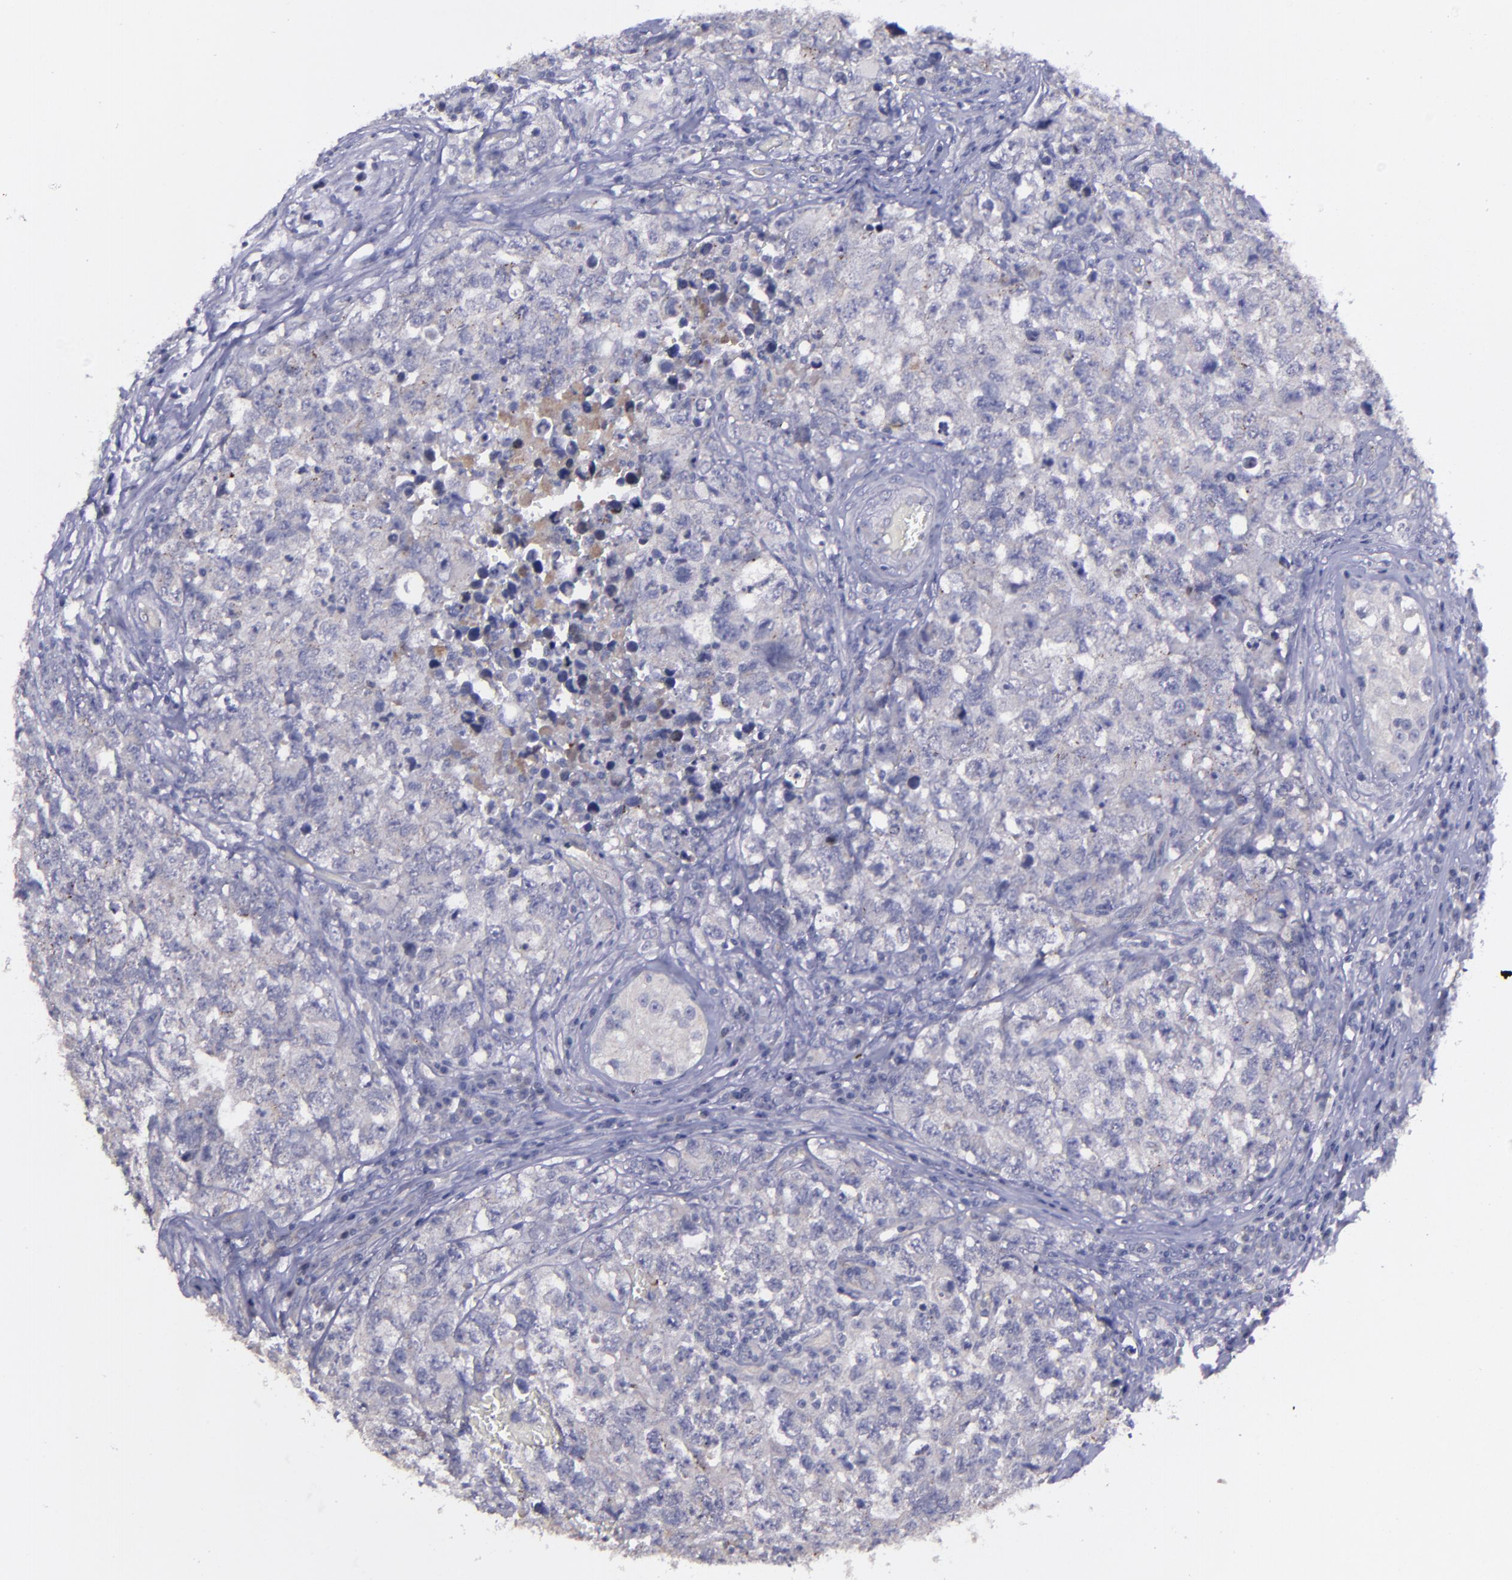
{"staining": {"intensity": "weak", "quantity": "<25%", "location": "cytoplasmic/membranous"}, "tissue": "testis cancer", "cell_type": "Tumor cells", "image_type": "cancer", "snomed": [{"axis": "morphology", "description": "Carcinoma, Embryonal, NOS"}, {"axis": "topography", "description": "Testis"}], "caption": "Tumor cells show no significant staining in embryonal carcinoma (testis).", "gene": "MASP1", "patient": {"sex": "male", "age": 31}}